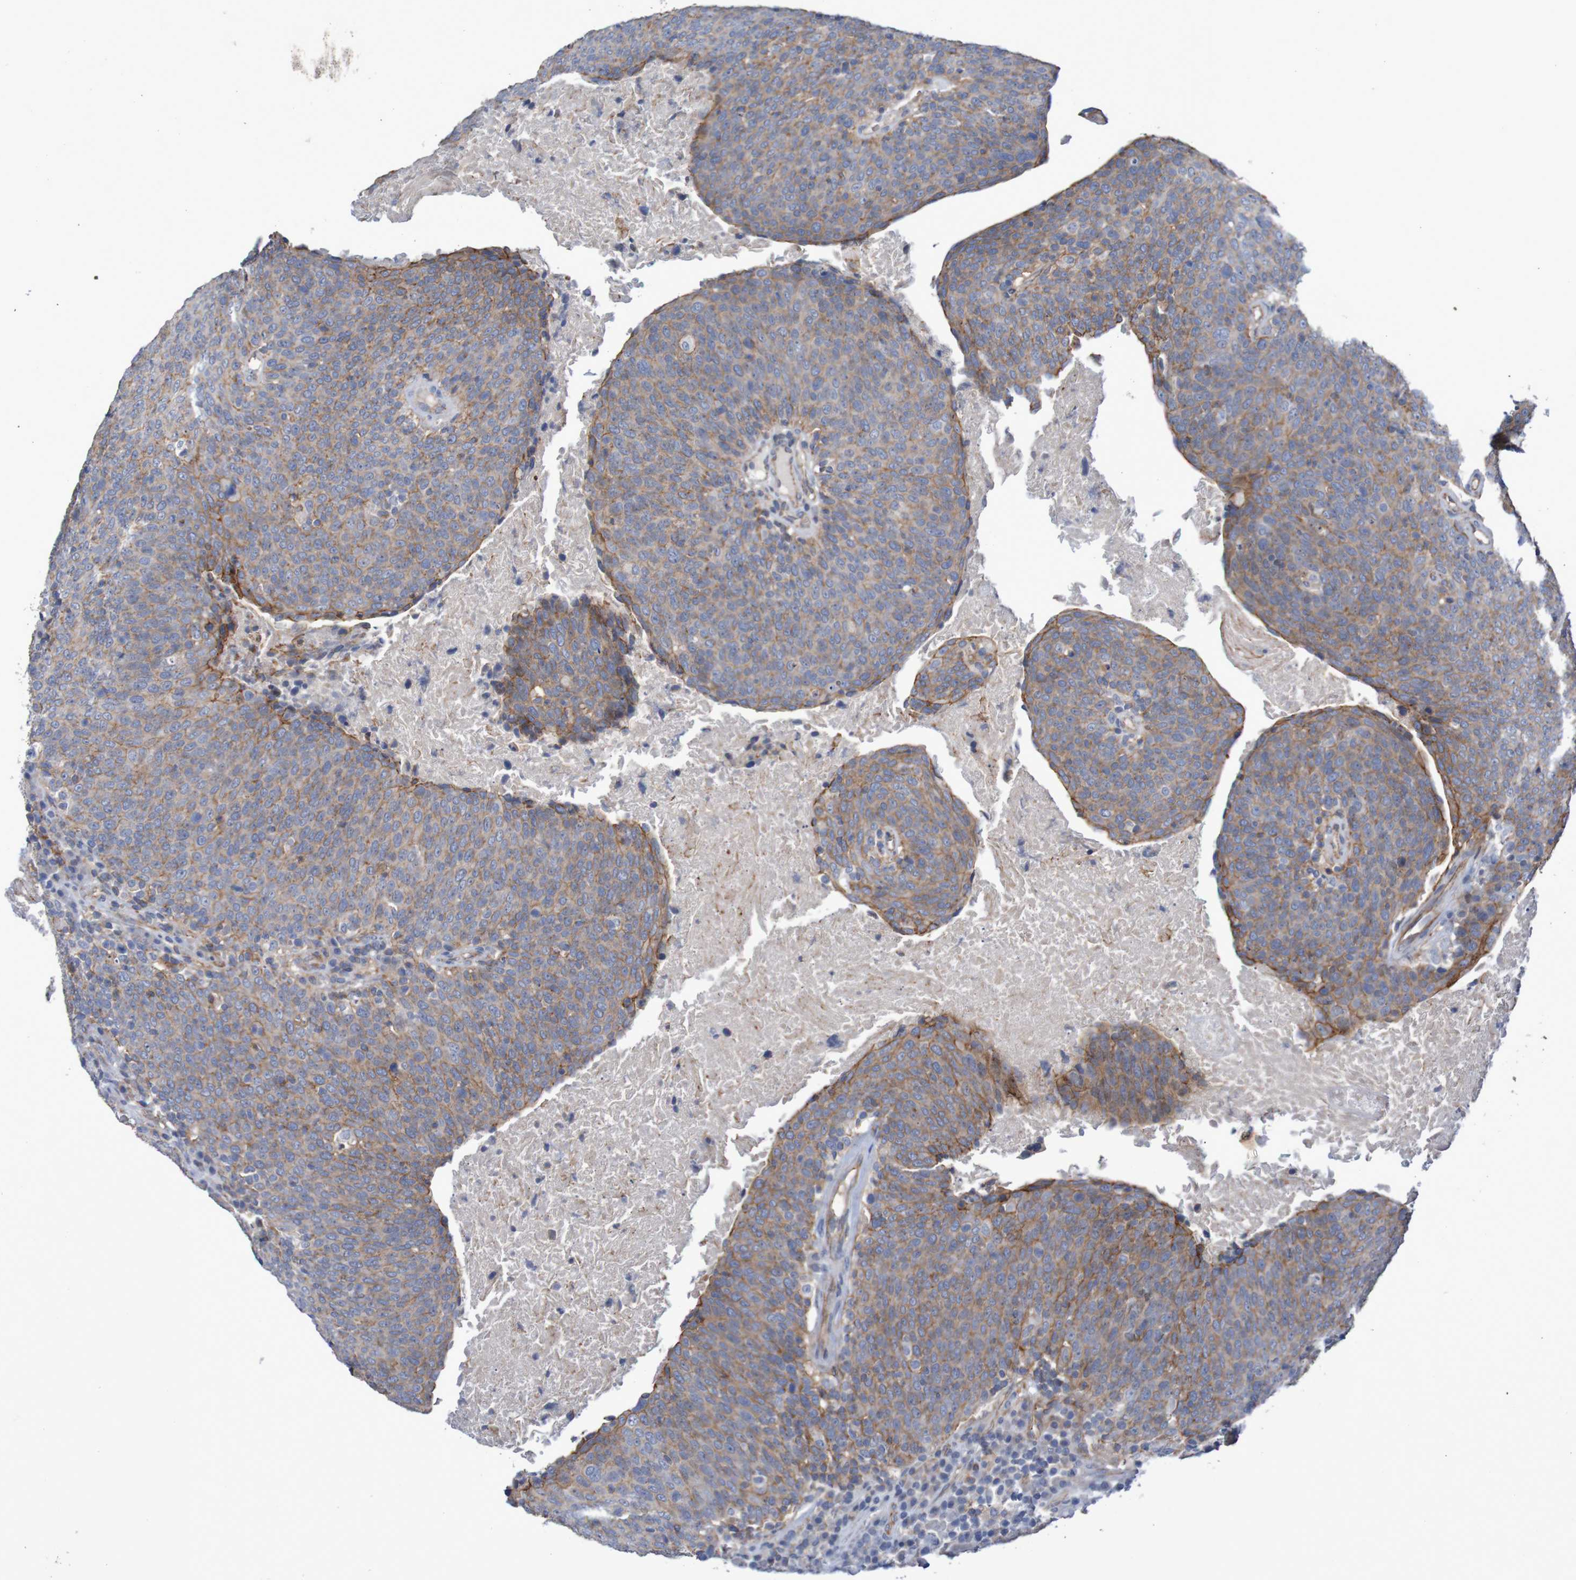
{"staining": {"intensity": "moderate", "quantity": "25%-75%", "location": "cytoplasmic/membranous"}, "tissue": "head and neck cancer", "cell_type": "Tumor cells", "image_type": "cancer", "snomed": [{"axis": "morphology", "description": "Squamous cell carcinoma, NOS"}, {"axis": "morphology", "description": "Squamous cell carcinoma, metastatic, NOS"}, {"axis": "topography", "description": "Lymph node"}, {"axis": "topography", "description": "Head-Neck"}], "caption": "IHC of human squamous cell carcinoma (head and neck) exhibits medium levels of moderate cytoplasmic/membranous staining in about 25%-75% of tumor cells. (Stains: DAB in brown, nuclei in blue, Microscopy: brightfield microscopy at high magnification).", "gene": "NECTIN2", "patient": {"sex": "male", "age": 62}}